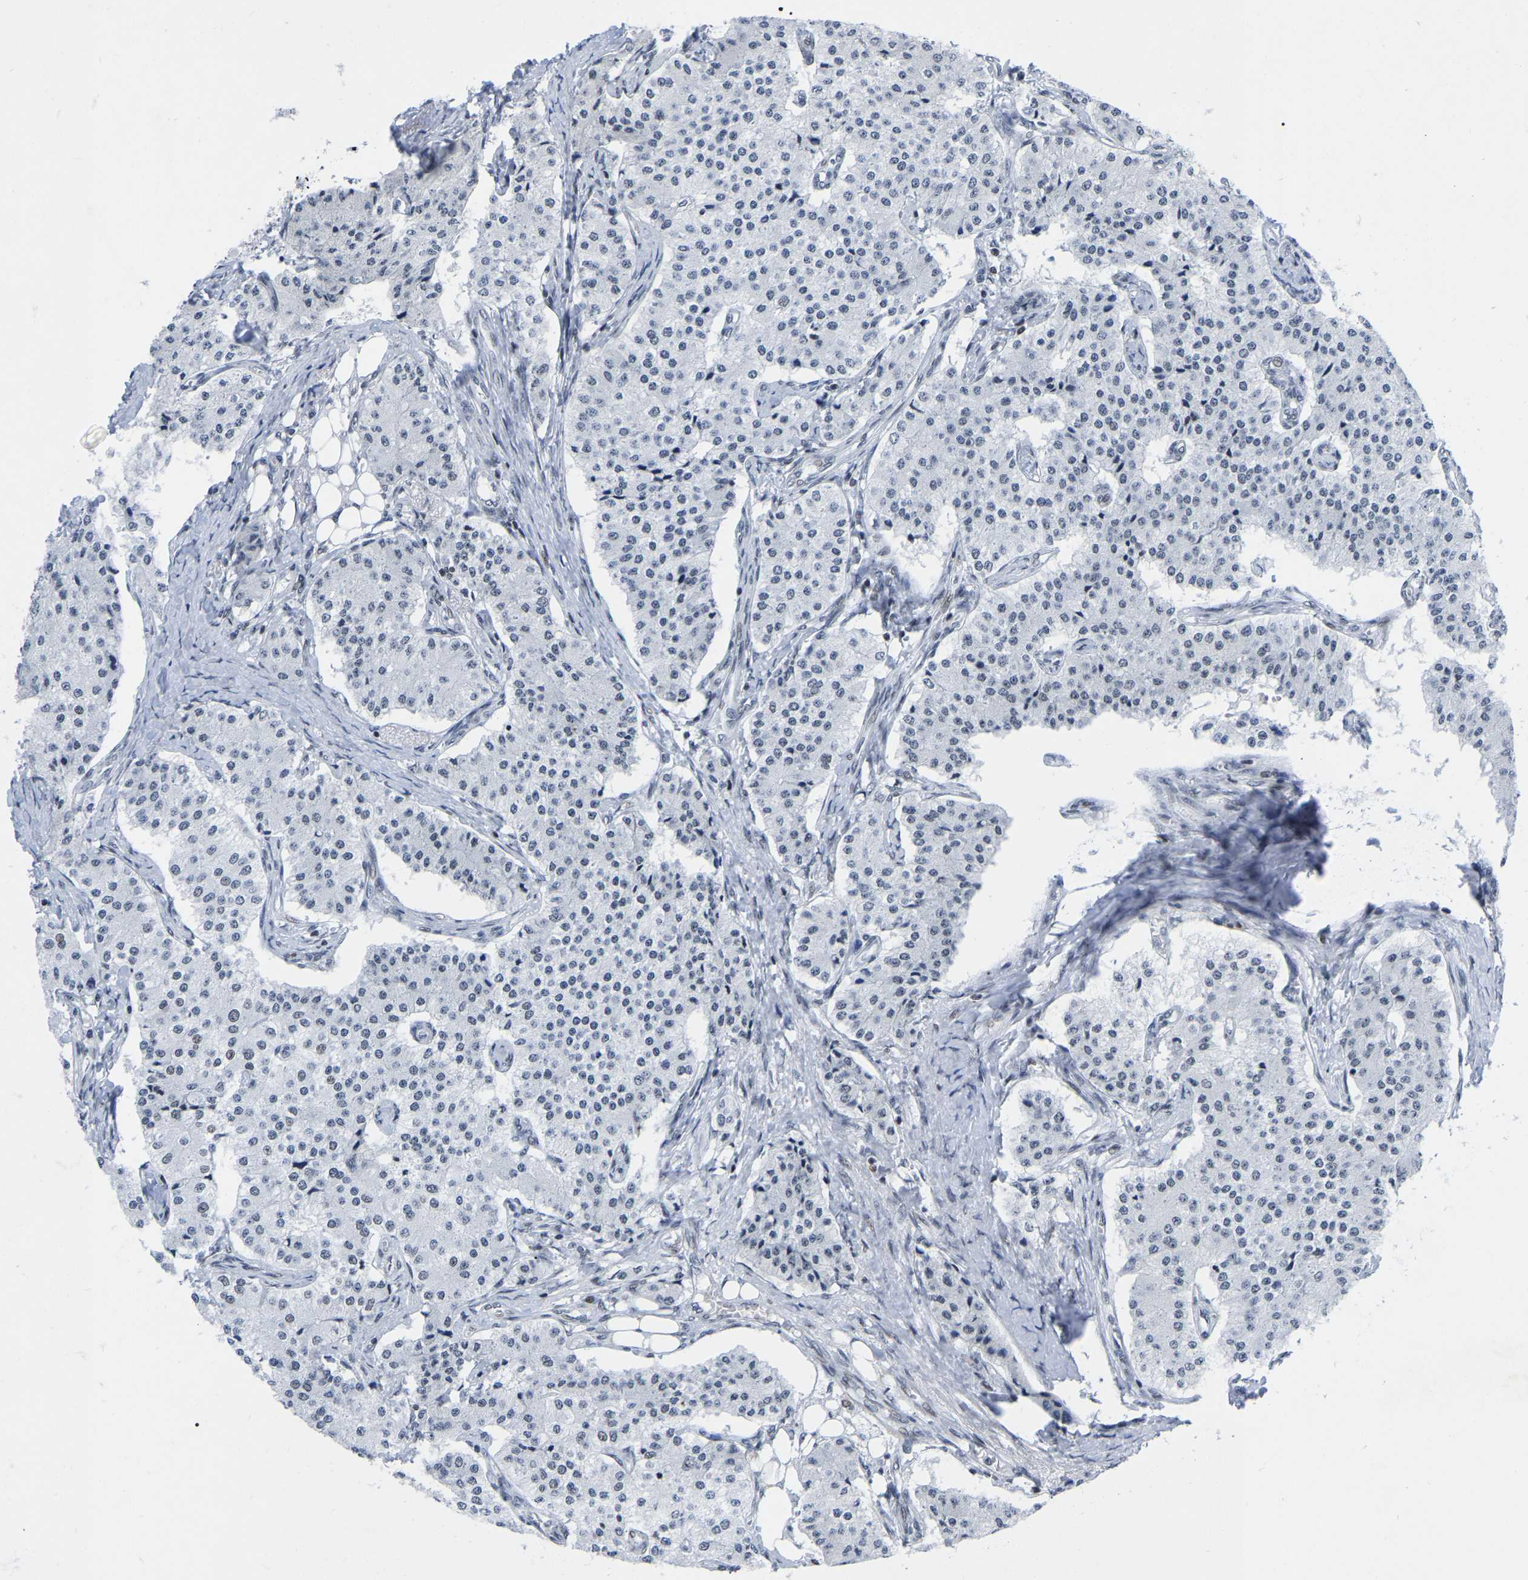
{"staining": {"intensity": "negative", "quantity": "none", "location": "none"}, "tissue": "carcinoid", "cell_type": "Tumor cells", "image_type": "cancer", "snomed": [{"axis": "morphology", "description": "Carcinoid, malignant, NOS"}, {"axis": "topography", "description": "Colon"}], "caption": "Immunohistochemical staining of carcinoid demonstrates no significant expression in tumor cells.", "gene": "PRCC", "patient": {"sex": "female", "age": 52}}